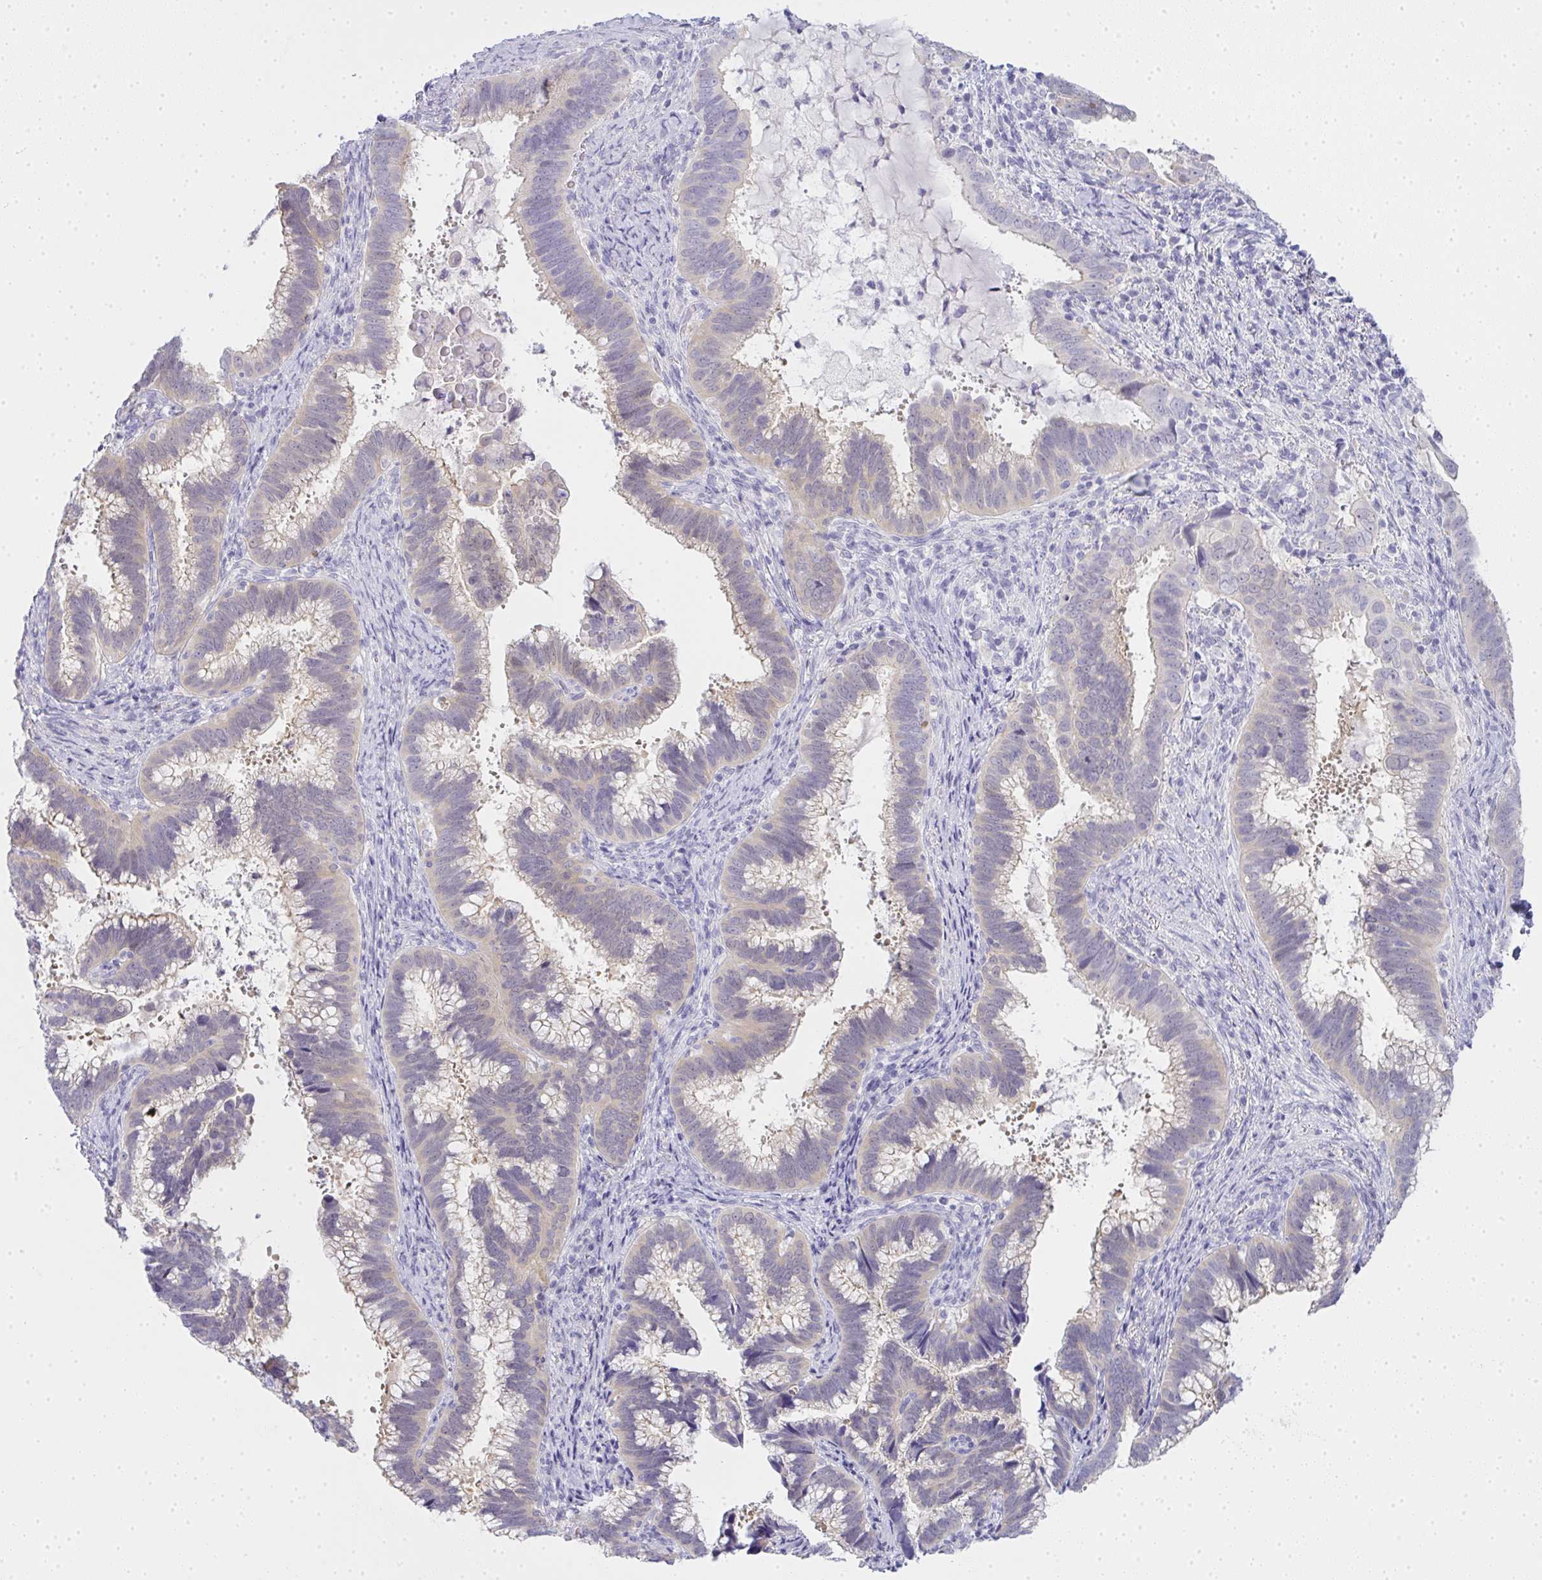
{"staining": {"intensity": "negative", "quantity": "none", "location": "none"}, "tissue": "cervical cancer", "cell_type": "Tumor cells", "image_type": "cancer", "snomed": [{"axis": "morphology", "description": "Adenocarcinoma, NOS"}, {"axis": "topography", "description": "Cervix"}], "caption": "DAB (3,3'-diaminobenzidine) immunohistochemical staining of human cervical adenocarcinoma exhibits no significant expression in tumor cells.", "gene": "GSDMB", "patient": {"sex": "female", "age": 56}}